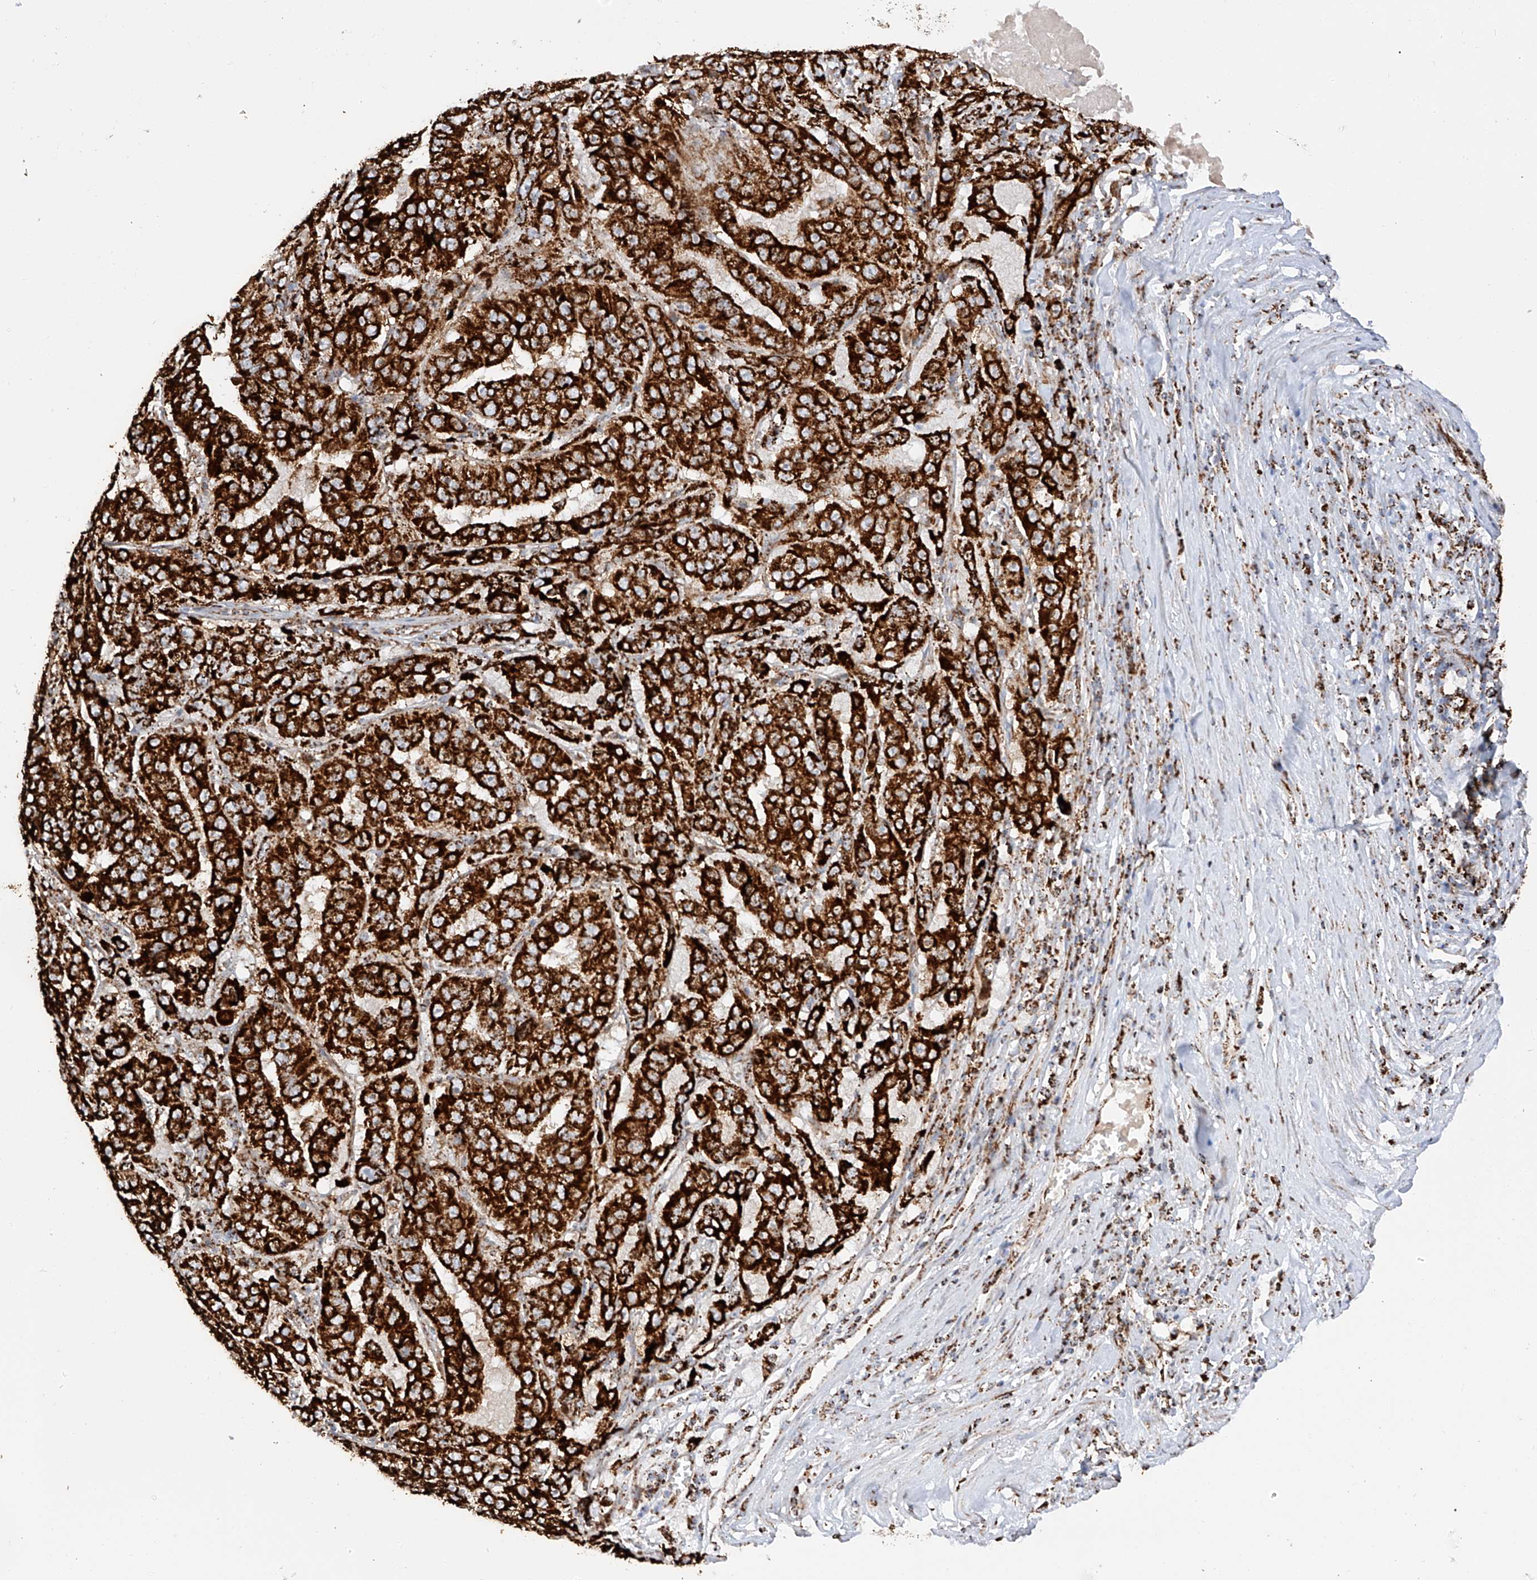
{"staining": {"intensity": "strong", "quantity": ">75%", "location": "cytoplasmic/membranous"}, "tissue": "pancreatic cancer", "cell_type": "Tumor cells", "image_type": "cancer", "snomed": [{"axis": "morphology", "description": "Adenocarcinoma, NOS"}, {"axis": "topography", "description": "Pancreas"}], "caption": "Brown immunohistochemical staining in human pancreatic adenocarcinoma shows strong cytoplasmic/membranous staining in about >75% of tumor cells.", "gene": "TTC27", "patient": {"sex": "male", "age": 63}}